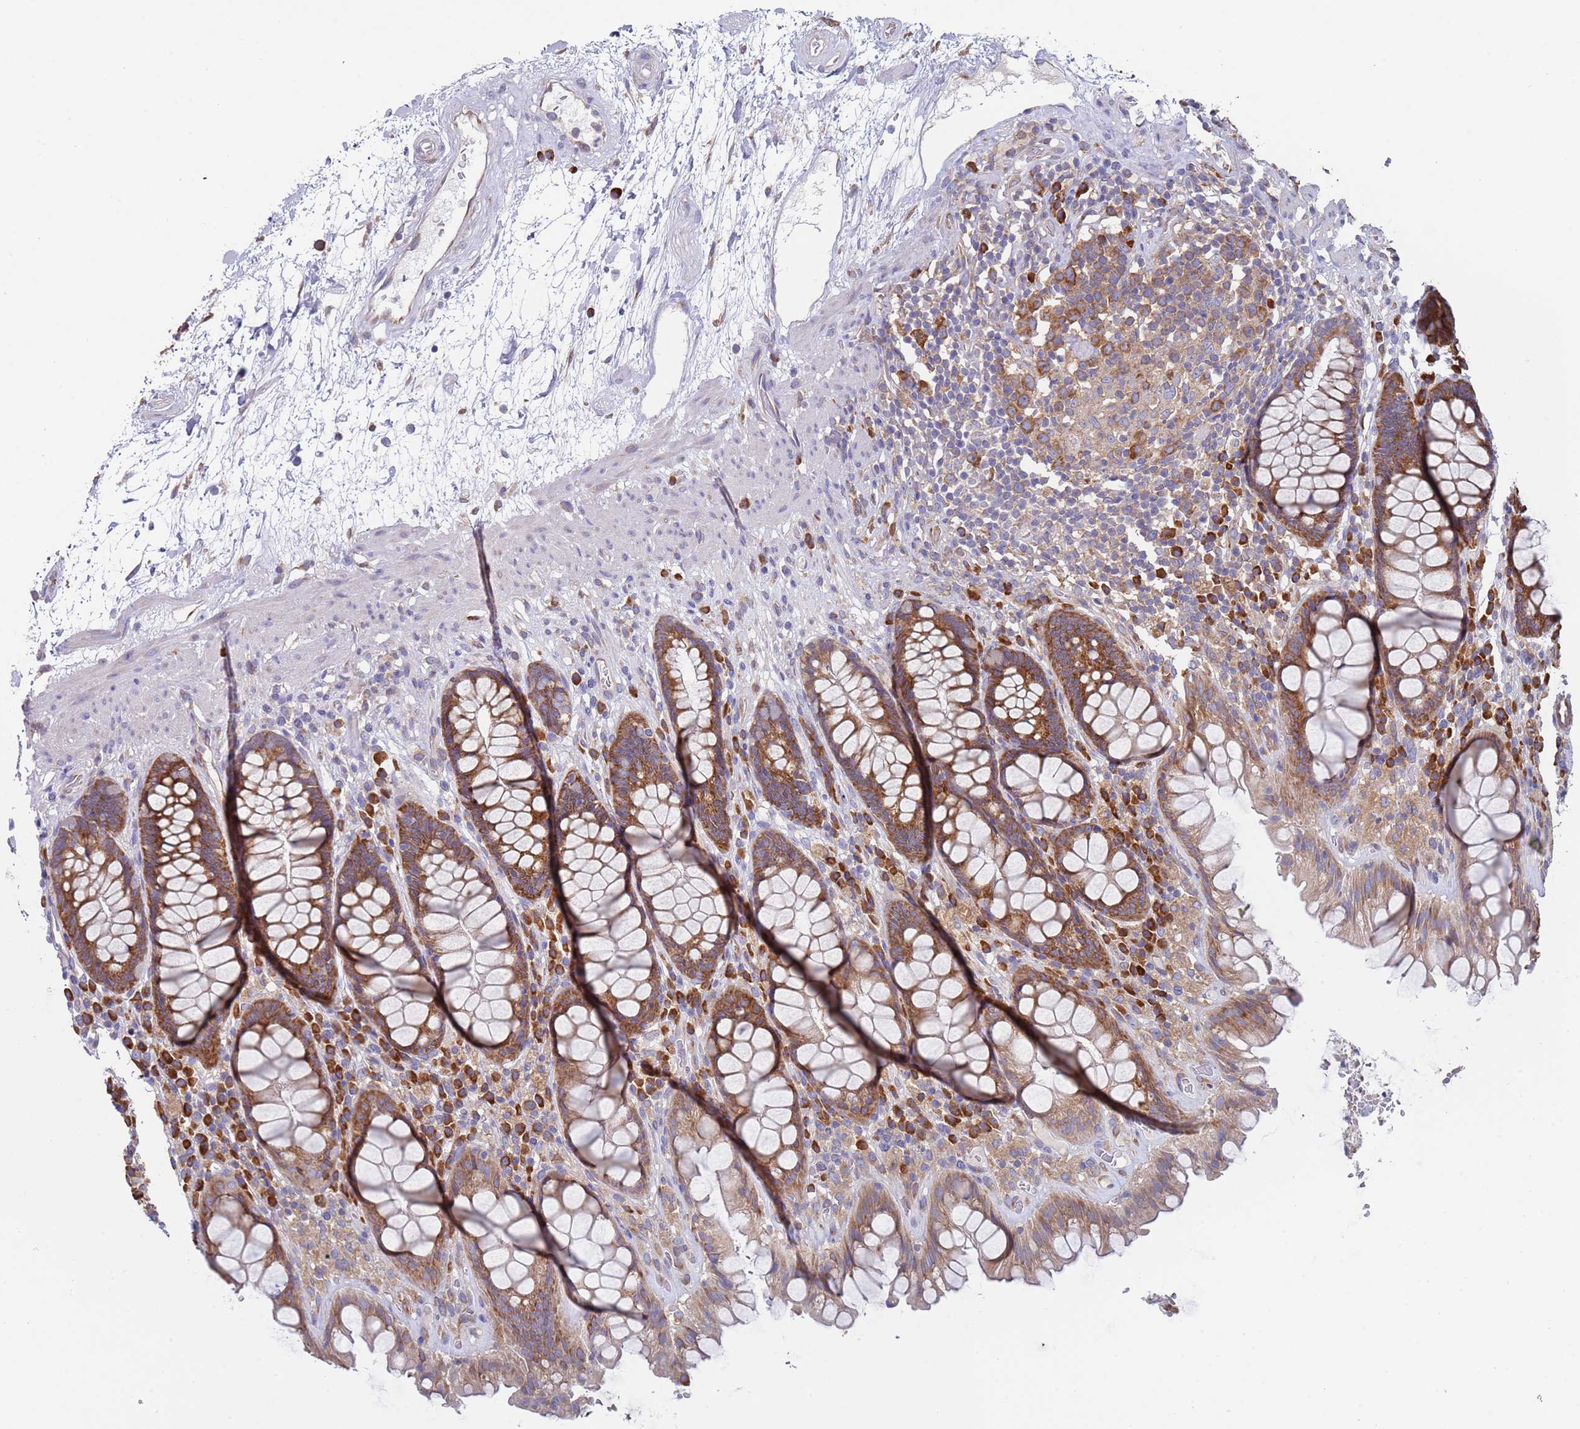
{"staining": {"intensity": "strong", "quantity": ">75%", "location": "cytoplasmic/membranous"}, "tissue": "rectum", "cell_type": "Glandular cells", "image_type": "normal", "snomed": [{"axis": "morphology", "description": "Normal tissue, NOS"}, {"axis": "topography", "description": "Rectum"}], "caption": "Strong cytoplasmic/membranous protein expression is present in about >75% of glandular cells in rectum. (brown staining indicates protein expression, while blue staining denotes nuclei).", "gene": "ENSG00000286098", "patient": {"sex": "male", "age": 64}}